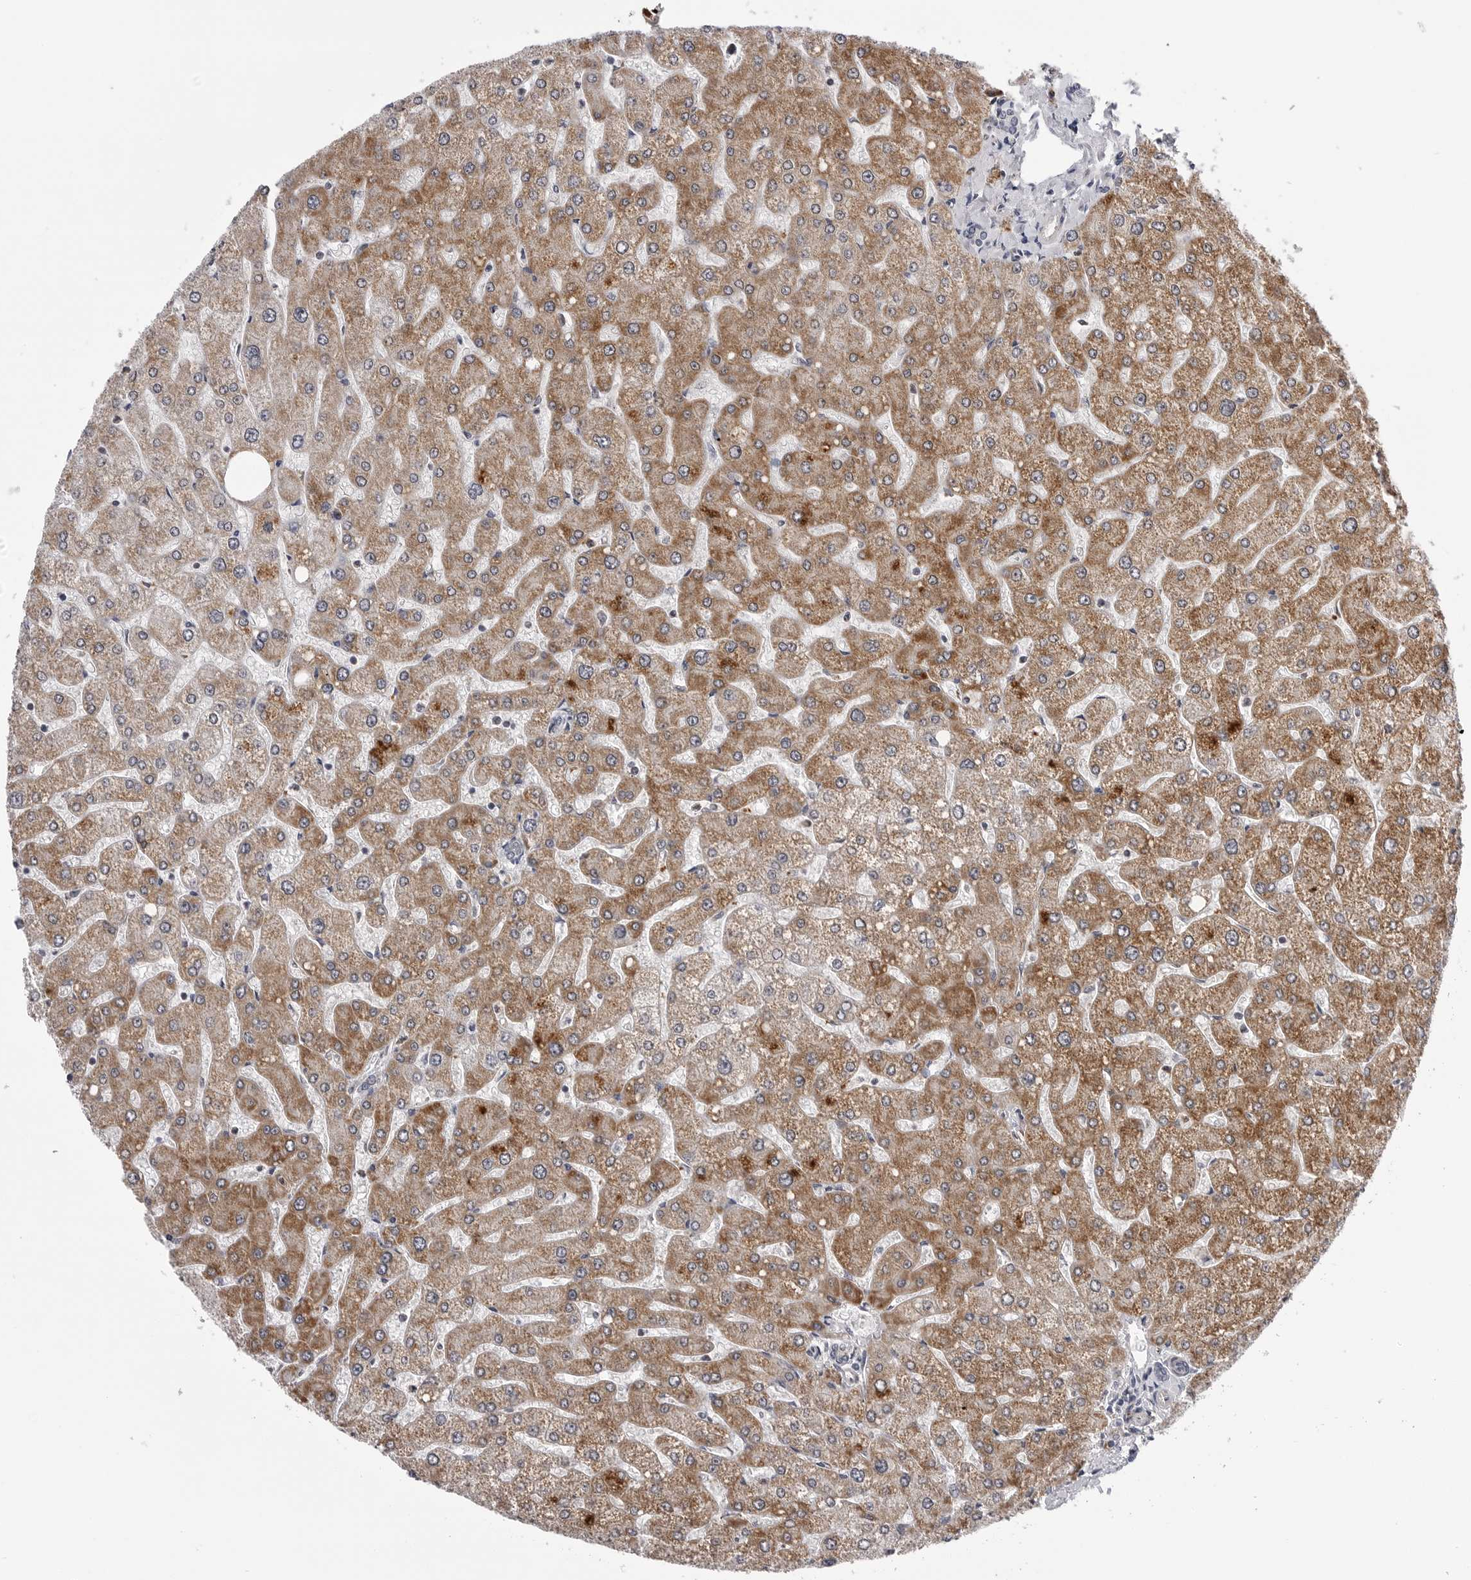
{"staining": {"intensity": "negative", "quantity": "none", "location": "none"}, "tissue": "liver", "cell_type": "Cholangiocytes", "image_type": "normal", "snomed": [{"axis": "morphology", "description": "Normal tissue, NOS"}, {"axis": "topography", "description": "Liver"}], "caption": "High magnification brightfield microscopy of unremarkable liver stained with DAB (3,3'-diaminobenzidine) (brown) and counterstained with hematoxylin (blue): cholangiocytes show no significant staining. Brightfield microscopy of IHC stained with DAB (3,3'-diaminobenzidine) (brown) and hematoxylin (blue), captured at high magnification.", "gene": "CDK20", "patient": {"sex": "male", "age": 55}}